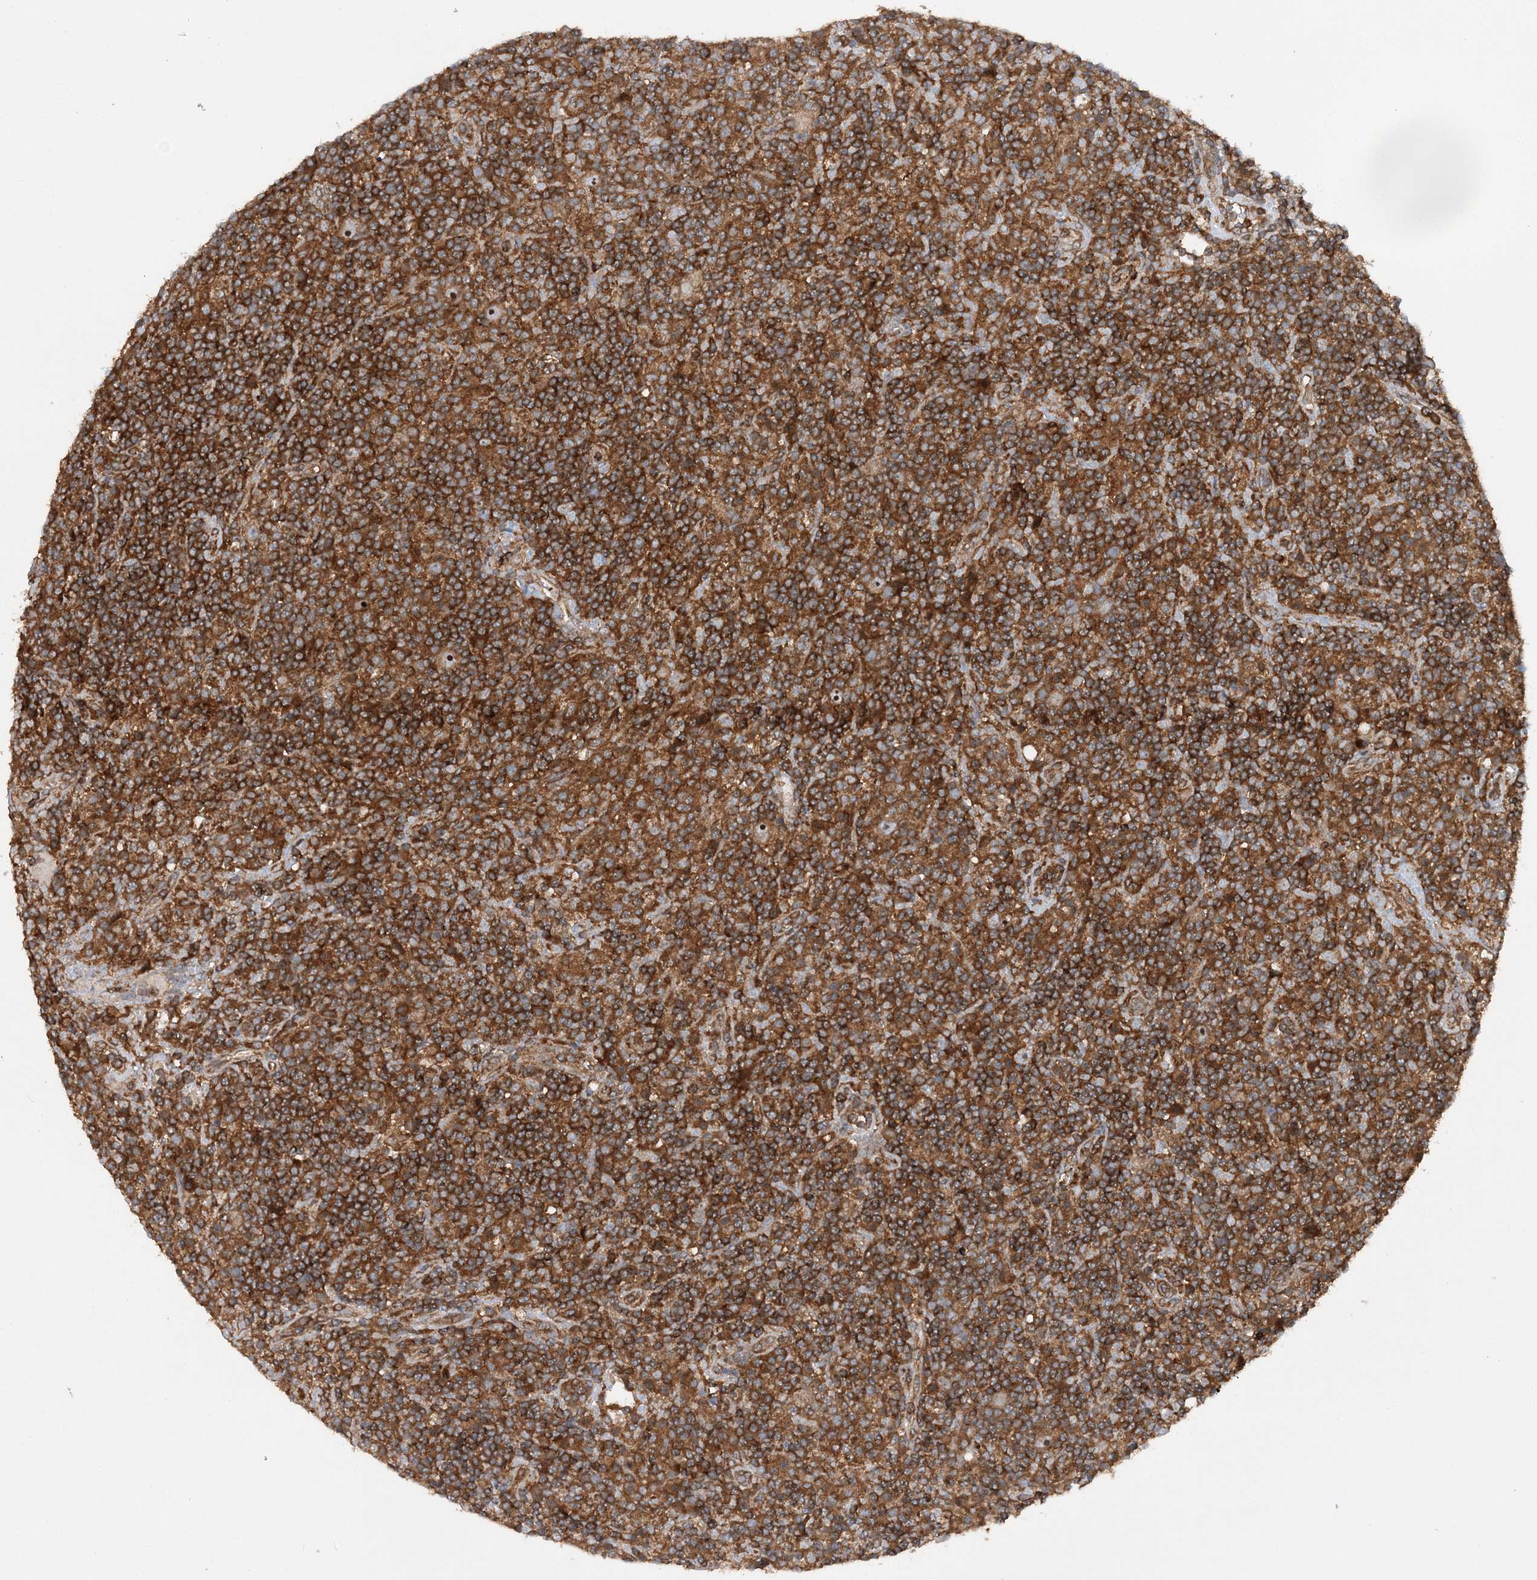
{"staining": {"intensity": "moderate", "quantity": ">75%", "location": "cytoplasmic/membranous,nuclear"}, "tissue": "lymphoma", "cell_type": "Tumor cells", "image_type": "cancer", "snomed": [{"axis": "morphology", "description": "Hodgkin's disease, NOS"}, {"axis": "topography", "description": "Lymph node"}], "caption": "About >75% of tumor cells in human lymphoma display moderate cytoplasmic/membranous and nuclear protein staining as visualized by brown immunohistochemical staining.", "gene": "ACAP2", "patient": {"sex": "male", "age": 70}}